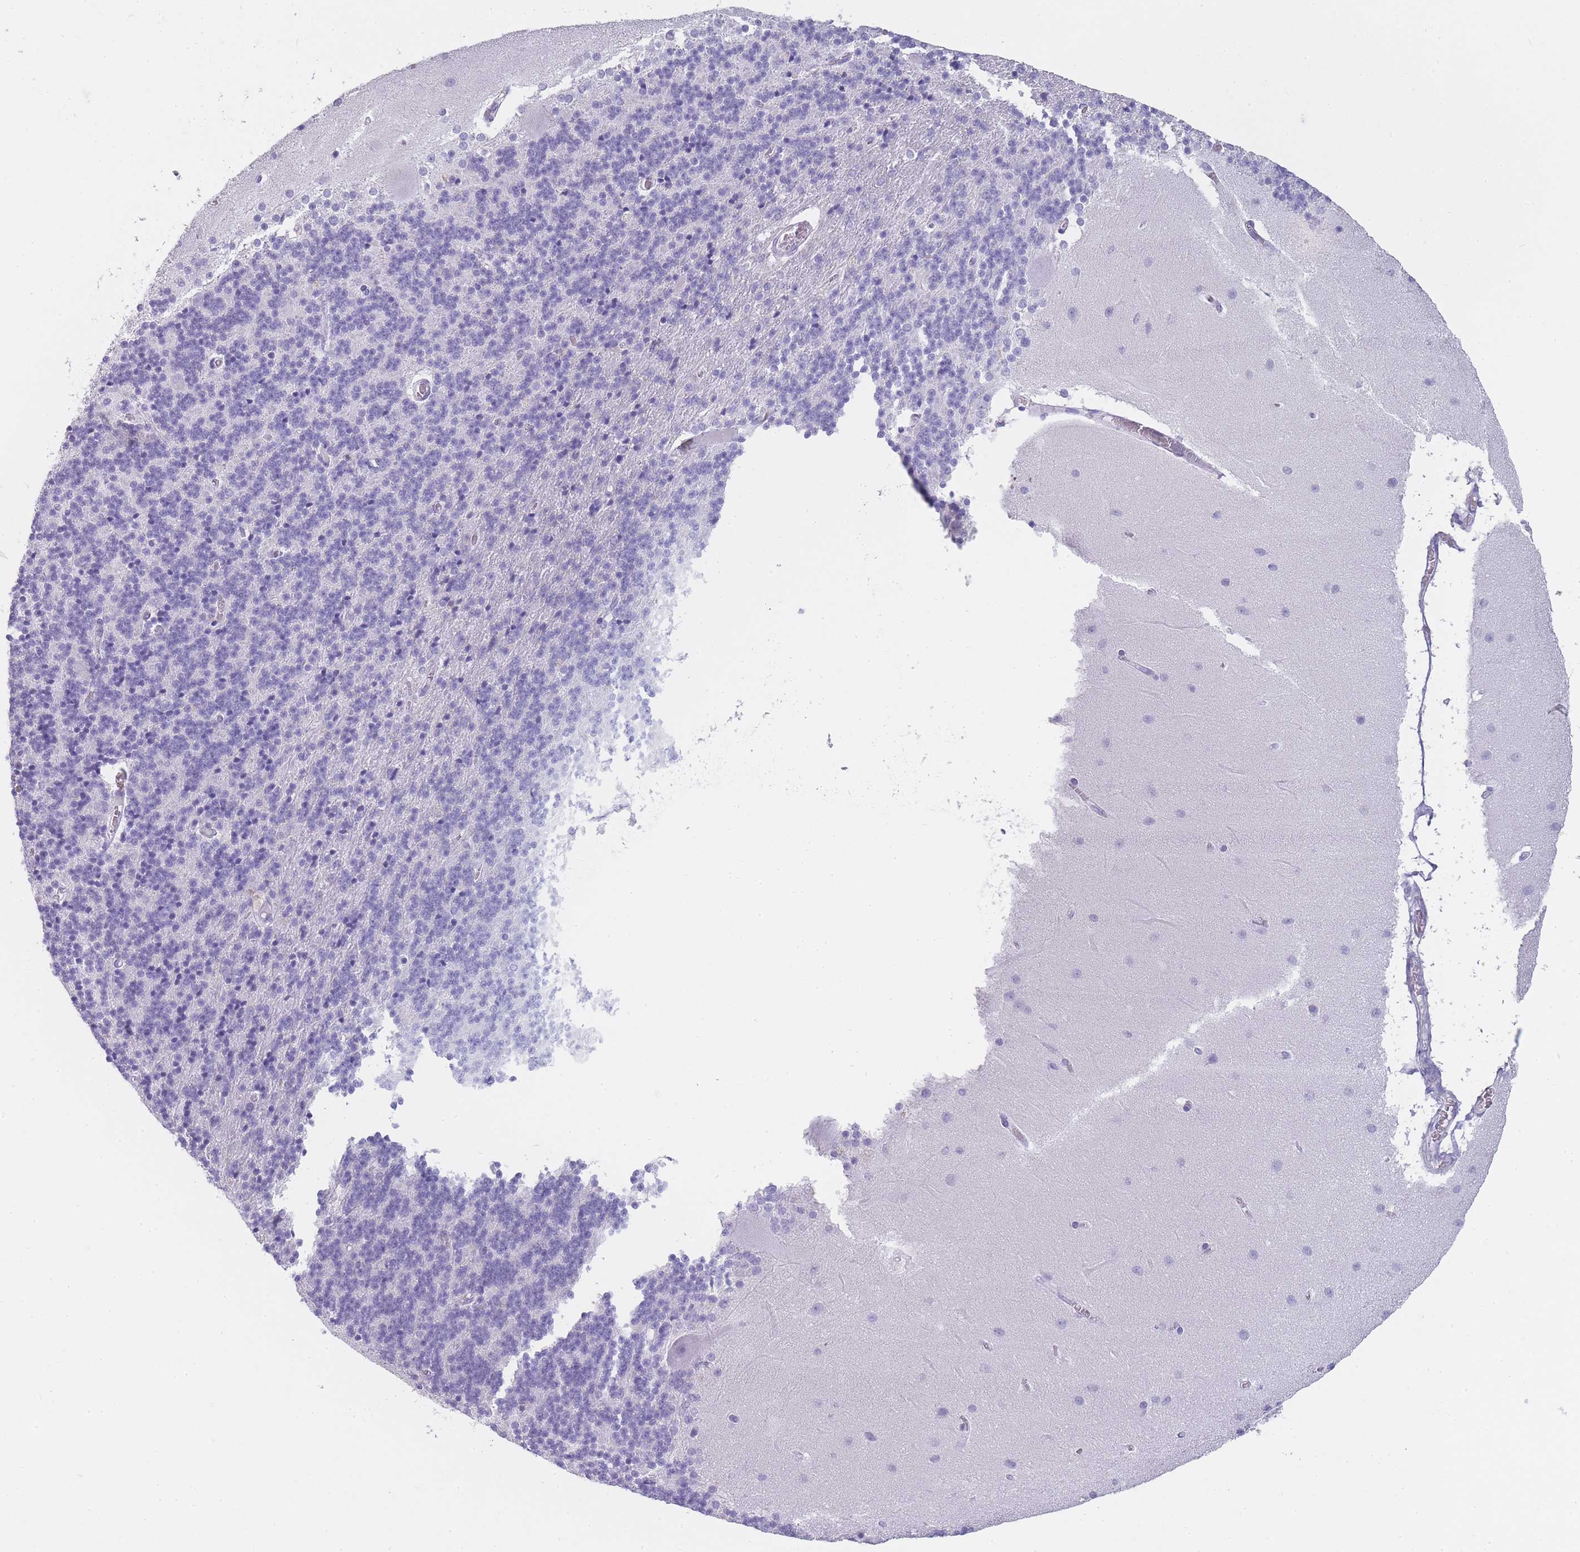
{"staining": {"intensity": "negative", "quantity": "none", "location": "none"}, "tissue": "cerebellum", "cell_type": "Cells in granular layer", "image_type": "normal", "snomed": [{"axis": "morphology", "description": "Normal tissue, NOS"}, {"axis": "topography", "description": "Cerebellum"}], "caption": "This micrograph is of benign cerebellum stained with immunohistochemistry to label a protein in brown with the nuclei are counter-stained blue. There is no positivity in cells in granular layer. (DAB (3,3'-diaminobenzidine) immunohistochemistry visualized using brightfield microscopy, high magnification).", "gene": "TCP11X1", "patient": {"sex": "female", "age": 54}}